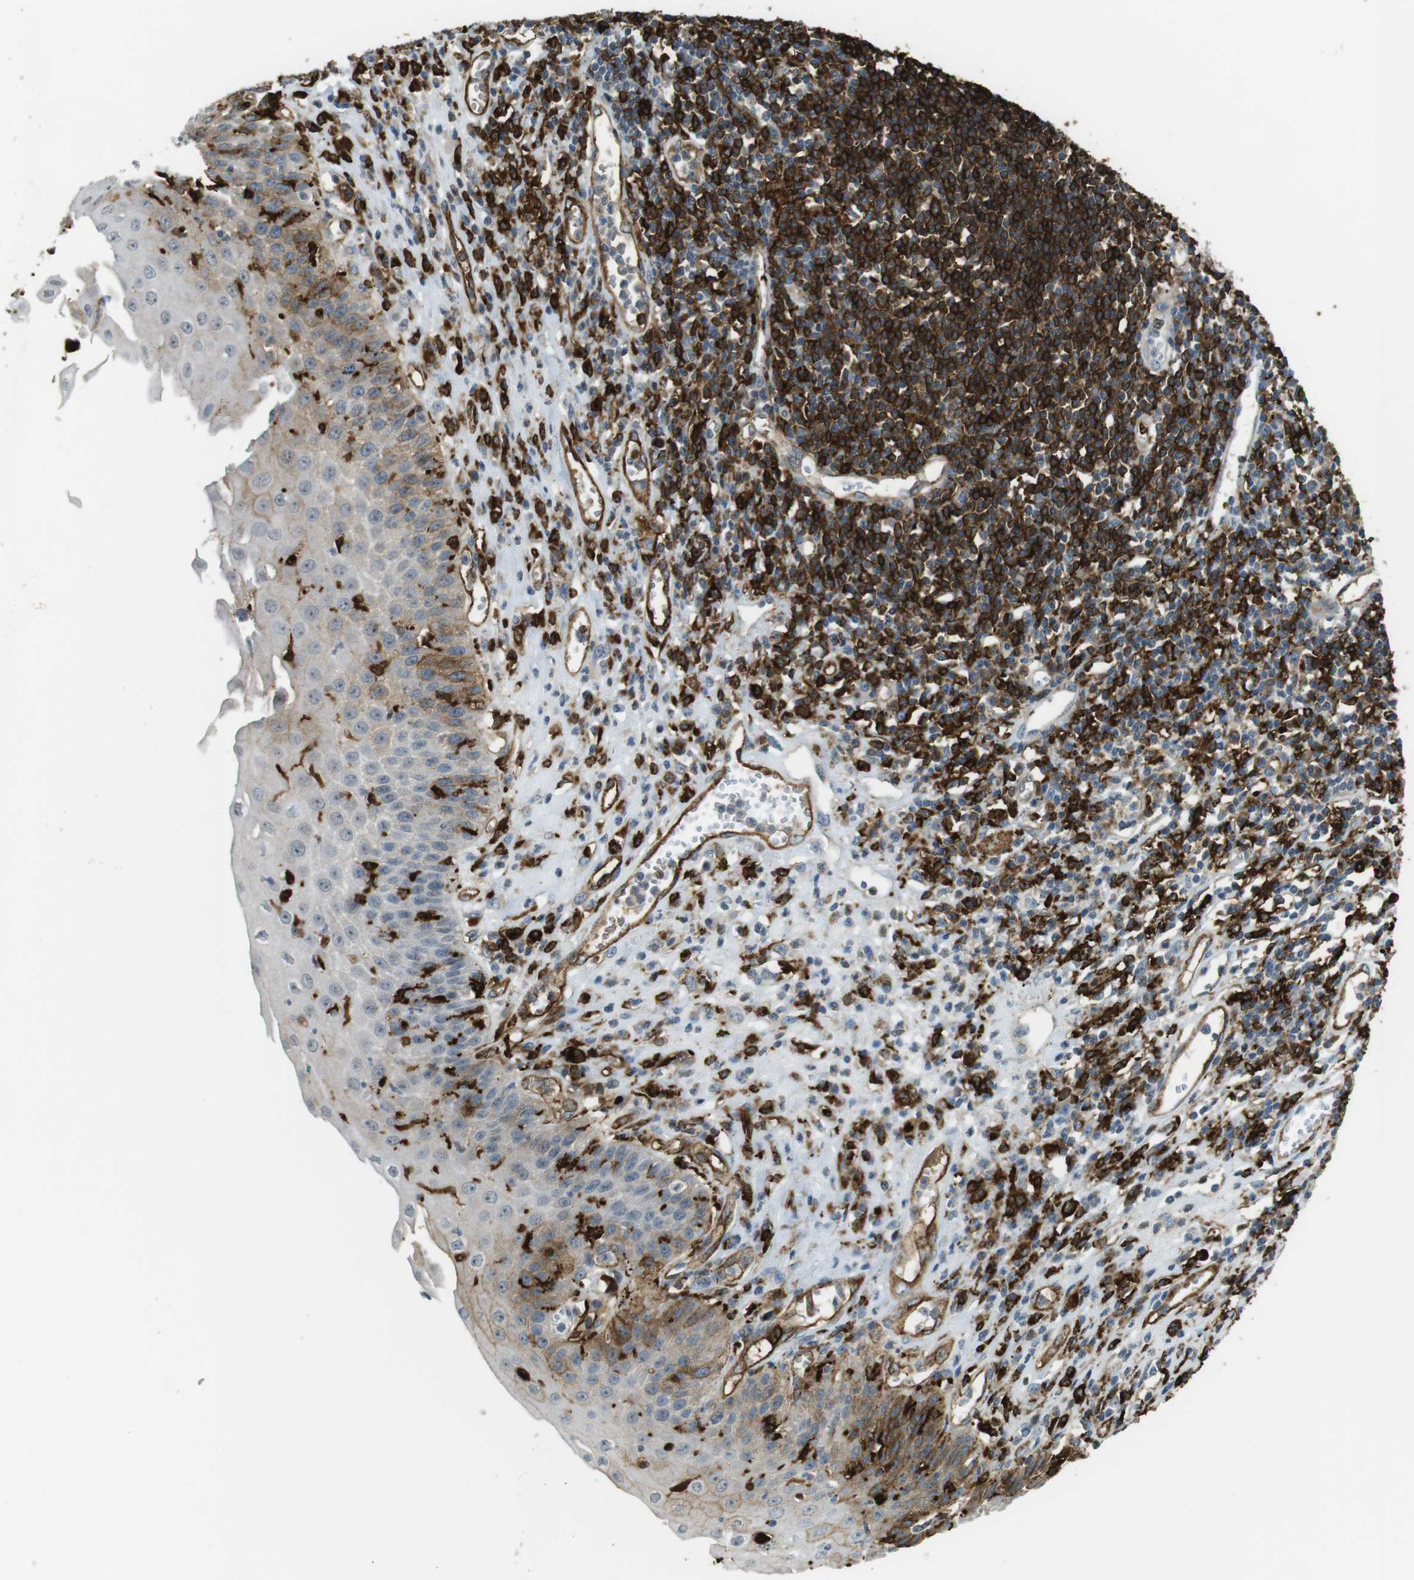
{"staining": {"intensity": "negative", "quantity": "none", "location": "none"}, "tissue": "esophagus", "cell_type": "Squamous epithelial cells", "image_type": "normal", "snomed": [{"axis": "morphology", "description": "Normal tissue, NOS"}, {"axis": "morphology", "description": "Squamous cell carcinoma, NOS"}, {"axis": "topography", "description": "Esophagus"}], "caption": "The image shows no staining of squamous epithelial cells in normal esophagus.", "gene": "HLA", "patient": {"sex": "male", "age": 65}}